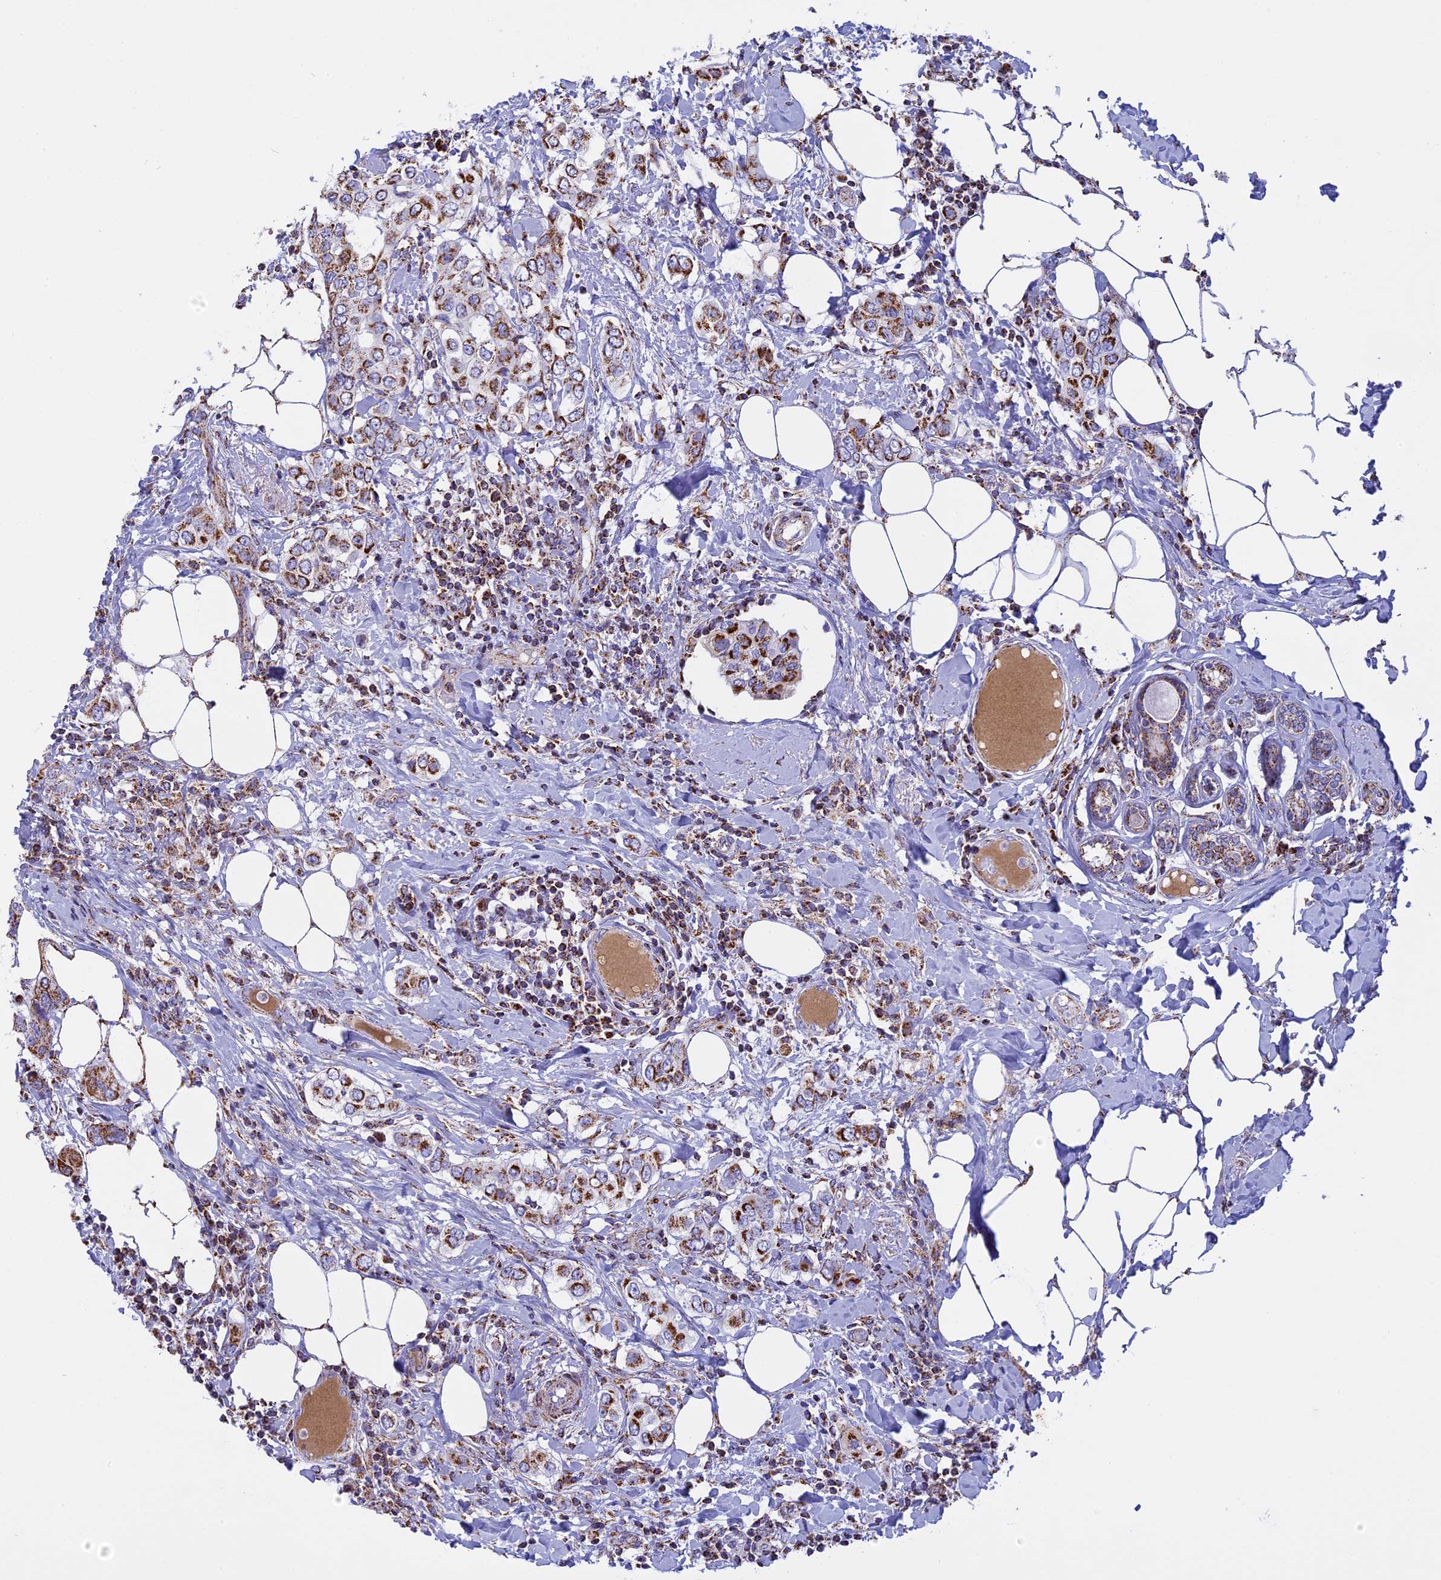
{"staining": {"intensity": "strong", "quantity": ">75%", "location": "cytoplasmic/membranous"}, "tissue": "breast cancer", "cell_type": "Tumor cells", "image_type": "cancer", "snomed": [{"axis": "morphology", "description": "Lobular carcinoma"}, {"axis": "topography", "description": "Breast"}], "caption": "There is high levels of strong cytoplasmic/membranous positivity in tumor cells of breast cancer, as demonstrated by immunohistochemical staining (brown color).", "gene": "KCNG1", "patient": {"sex": "female", "age": 51}}